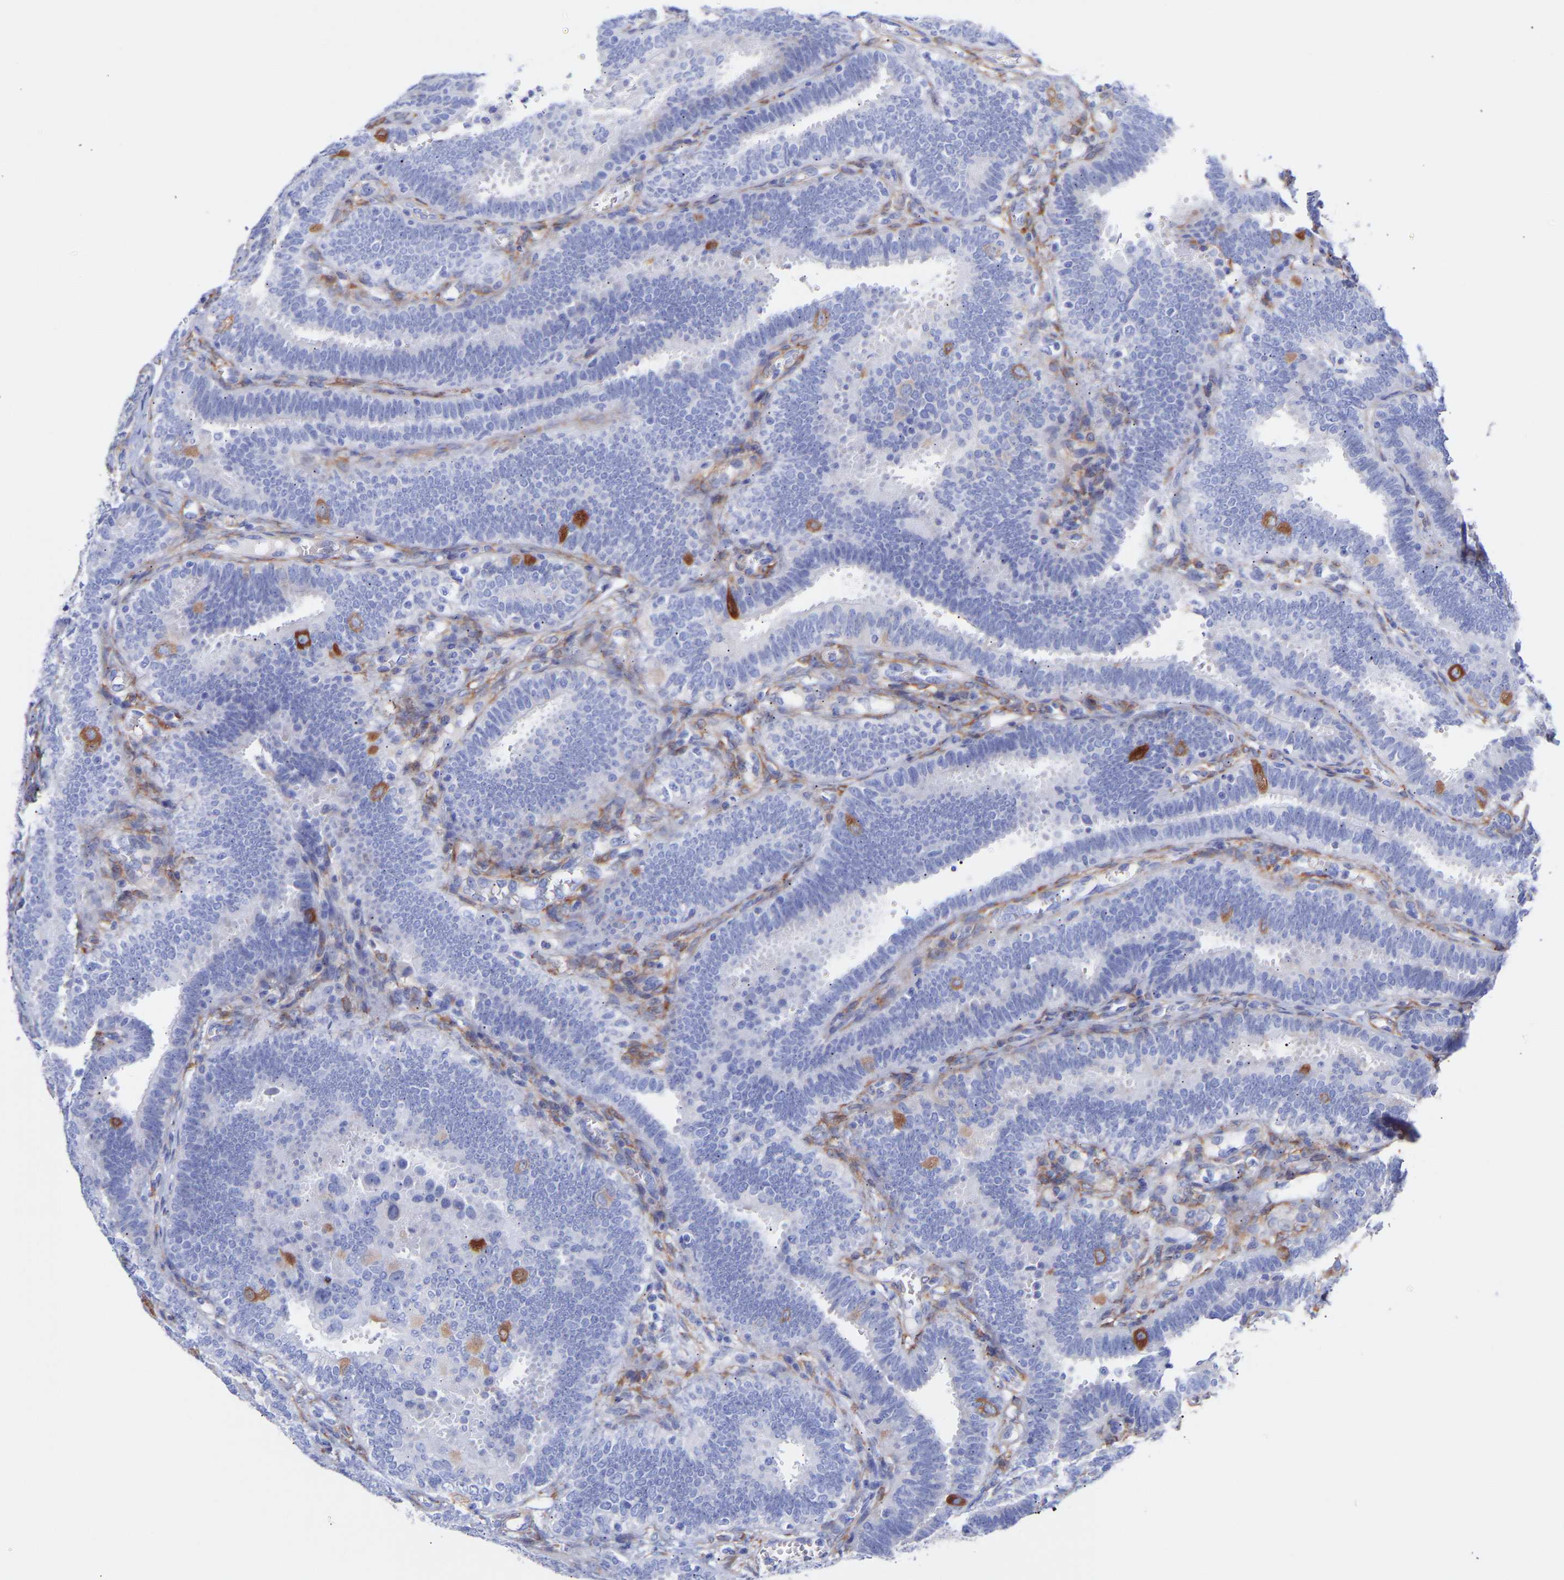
{"staining": {"intensity": "moderate", "quantity": "<25%", "location": "cytoplasmic/membranous"}, "tissue": "fallopian tube", "cell_type": "Glandular cells", "image_type": "normal", "snomed": [{"axis": "morphology", "description": "Normal tissue, NOS"}, {"axis": "topography", "description": "Fallopian tube"}, {"axis": "topography", "description": "Placenta"}], "caption": "Immunohistochemistry (DAB (3,3'-diaminobenzidine)) staining of benign human fallopian tube displays moderate cytoplasmic/membranous protein staining in about <25% of glandular cells. (brown staining indicates protein expression, while blue staining denotes nuclei).", "gene": "AMPH", "patient": {"sex": "female", "age": 34}}